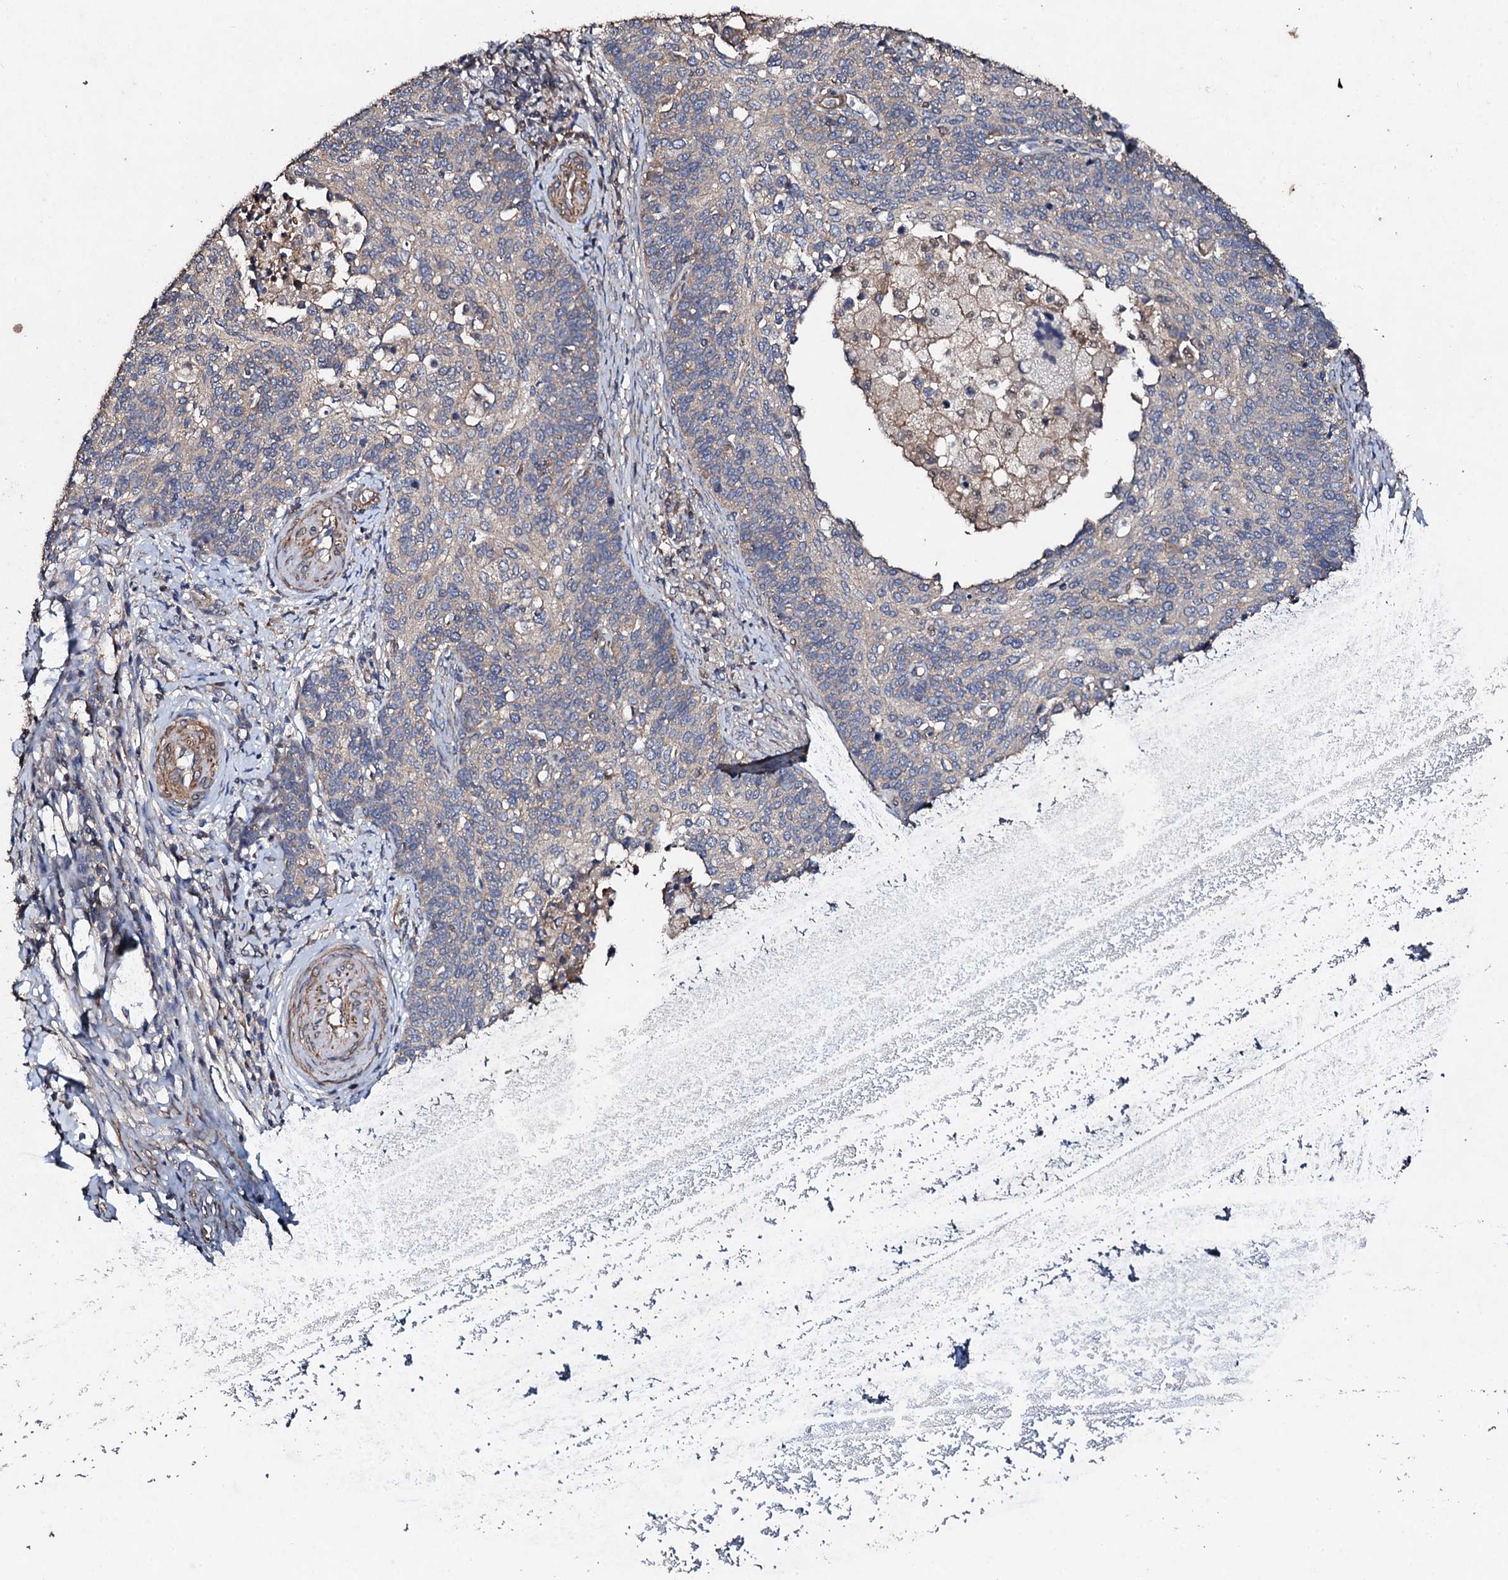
{"staining": {"intensity": "negative", "quantity": "none", "location": "none"}, "tissue": "cervical cancer", "cell_type": "Tumor cells", "image_type": "cancer", "snomed": [{"axis": "morphology", "description": "Squamous cell carcinoma, NOS"}, {"axis": "topography", "description": "Cervix"}], "caption": "Immunohistochemistry (IHC) photomicrograph of neoplastic tissue: cervical cancer stained with DAB displays no significant protein expression in tumor cells.", "gene": "MOCOS", "patient": {"sex": "female", "age": 39}}